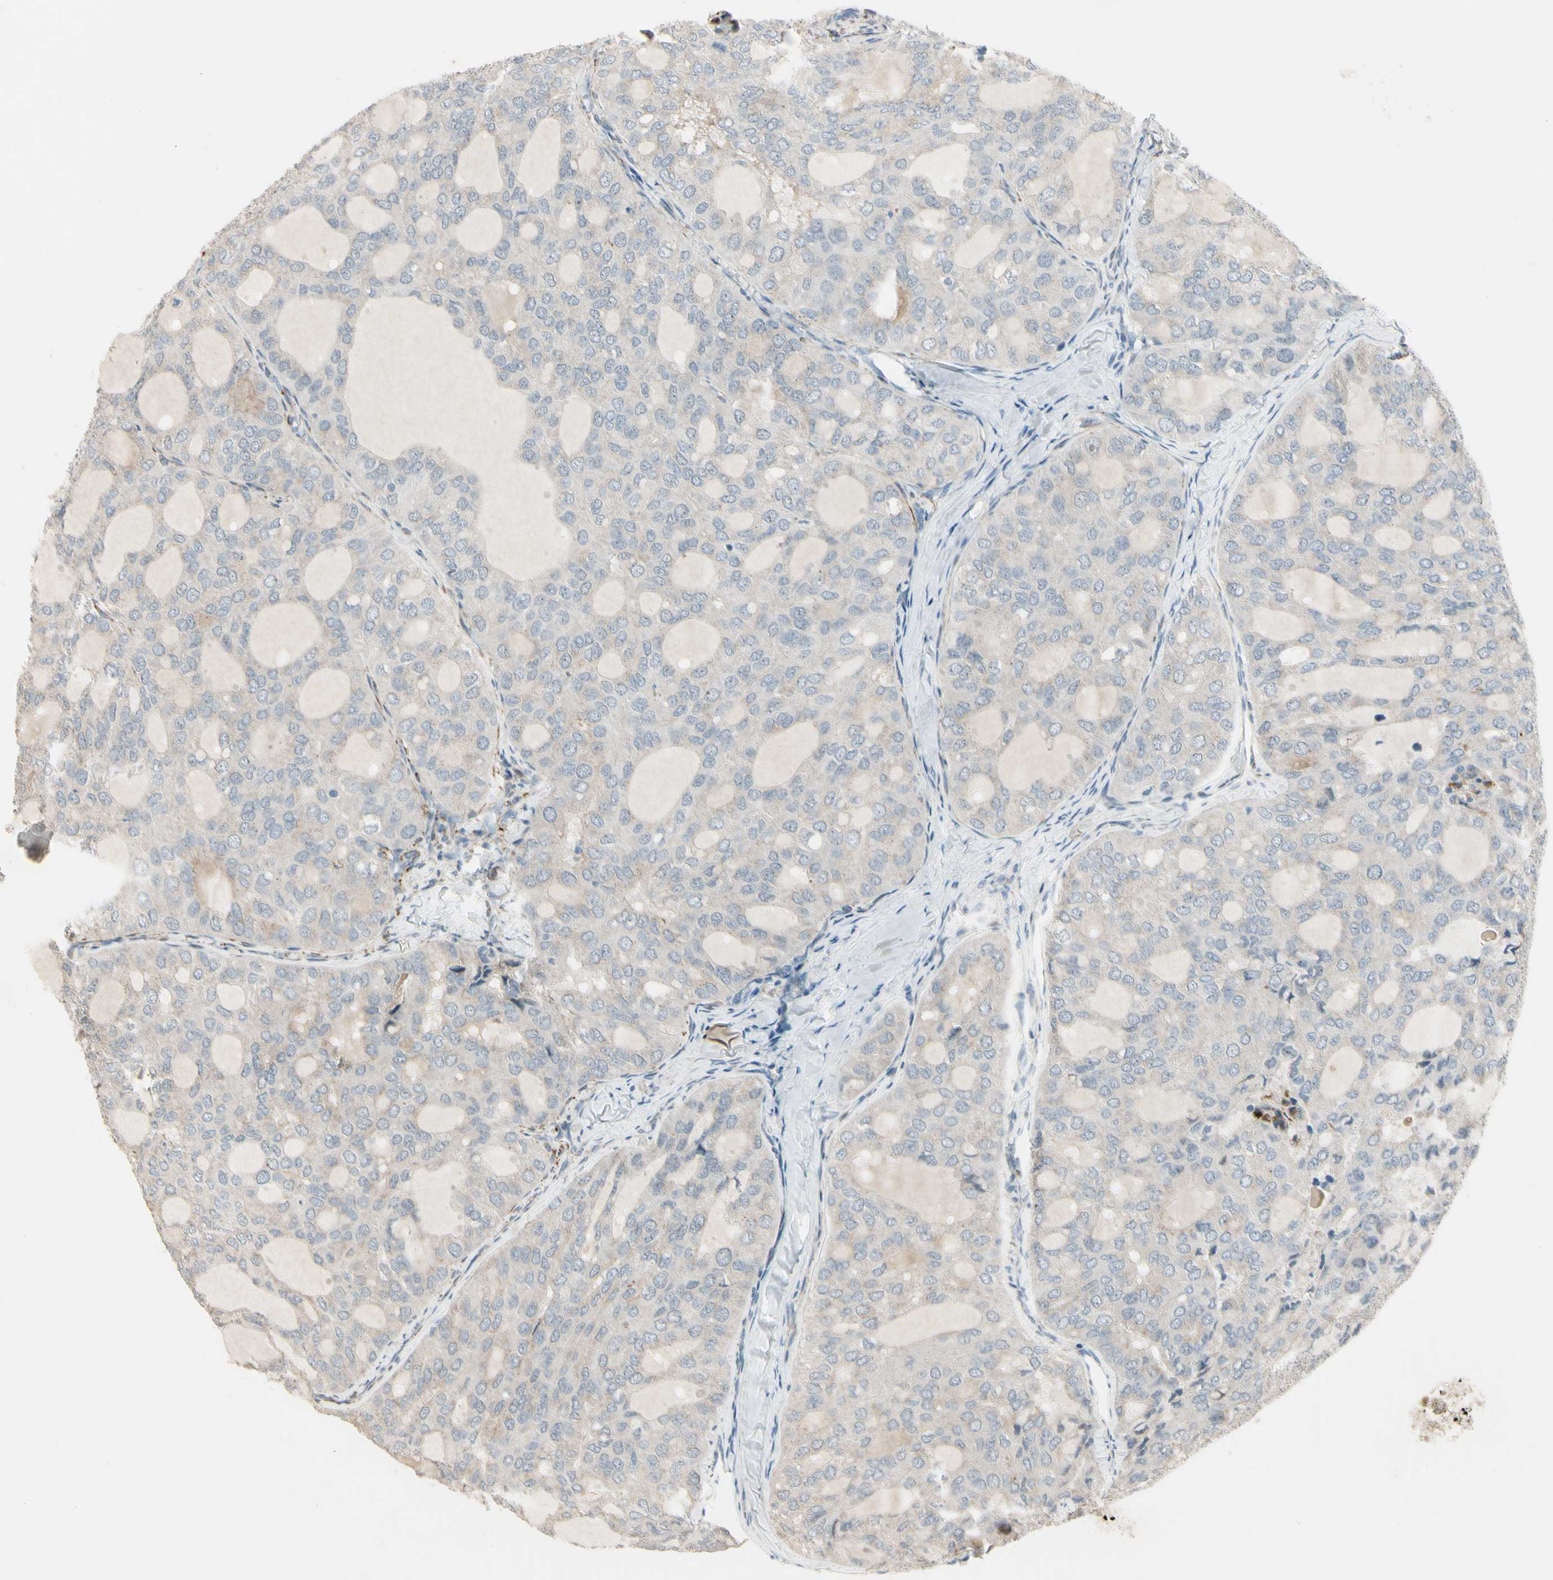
{"staining": {"intensity": "negative", "quantity": "none", "location": "none"}, "tissue": "thyroid cancer", "cell_type": "Tumor cells", "image_type": "cancer", "snomed": [{"axis": "morphology", "description": "Follicular adenoma carcinoma, NOS"}, {"axis": "topography", "description": "Thyroid gland"}], "caption": "DAB (3,3'-diaminobenzidine) immunohistochemical staining of thyroid cancer exhibits no significant positivity in tumor cells. (DAB IHC with hematoxylin counter stain).", "gene": "NDFIP1", "patient": {"sex": "male", "age": 75}}